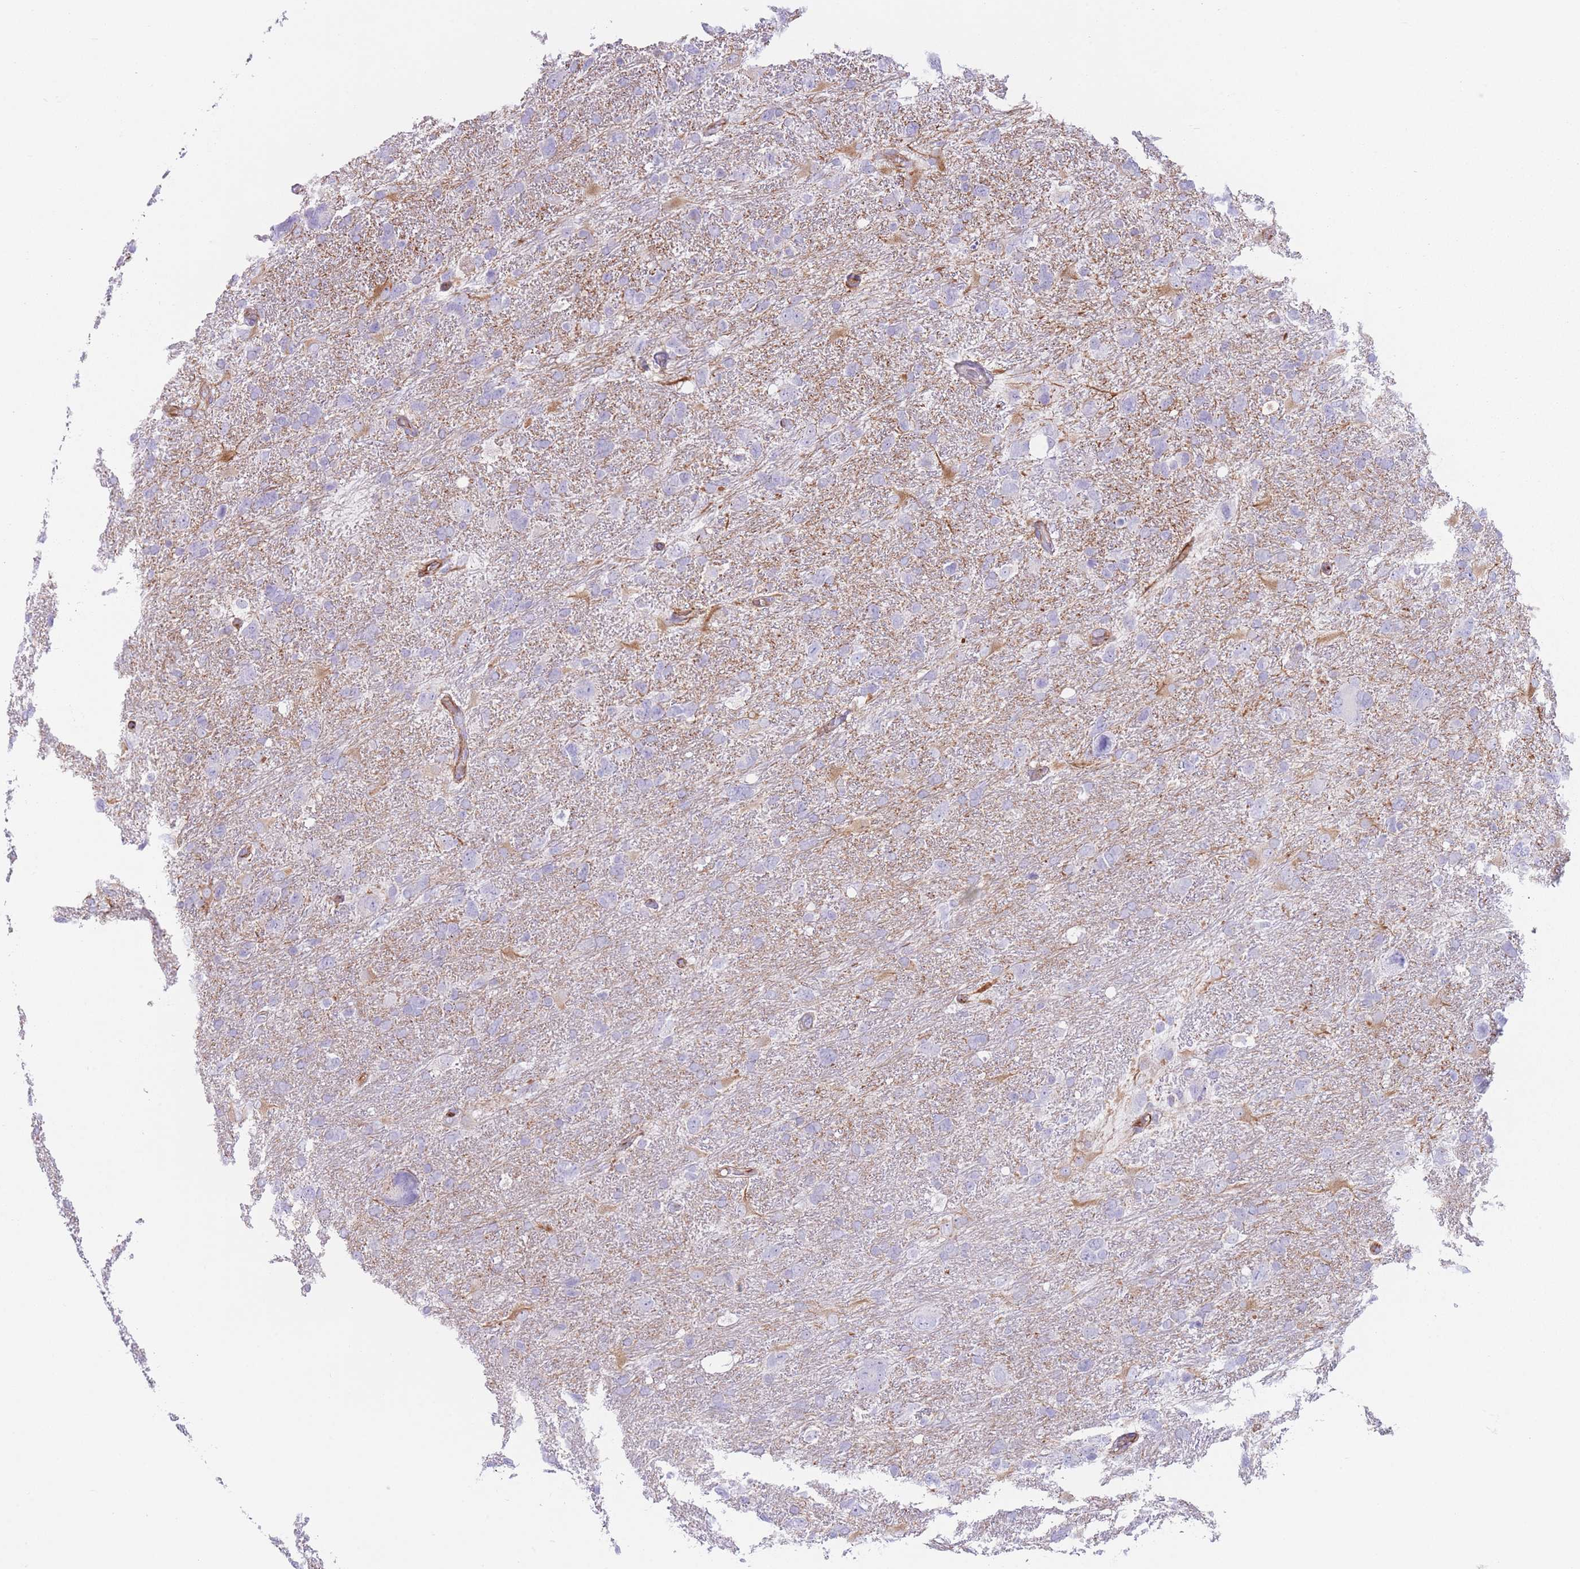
{"staining": {"intensity": "negative", "quantity": "none", "location": "none"}, "tissue": "glioma", "cell_type": "Tumor cells", "image_type": "cancer", "snomed": [{"axis": "morphology", "description": "Glioma, malignant, High grade"}, {"axis": "topography", "description": "Brain"}], "caption": "This micrograph is of malignant high-grade glioma stained with immunohistochemistry to label a protein in brown with the nuclei are counter-stained blue. There is no expression in tumor cells. (Brightfield microscopy of DAB immunohistochemistry (IHC) at high magnification).", "gene": "PTCD1", "patient": {"sex": "male", "age": 61}}